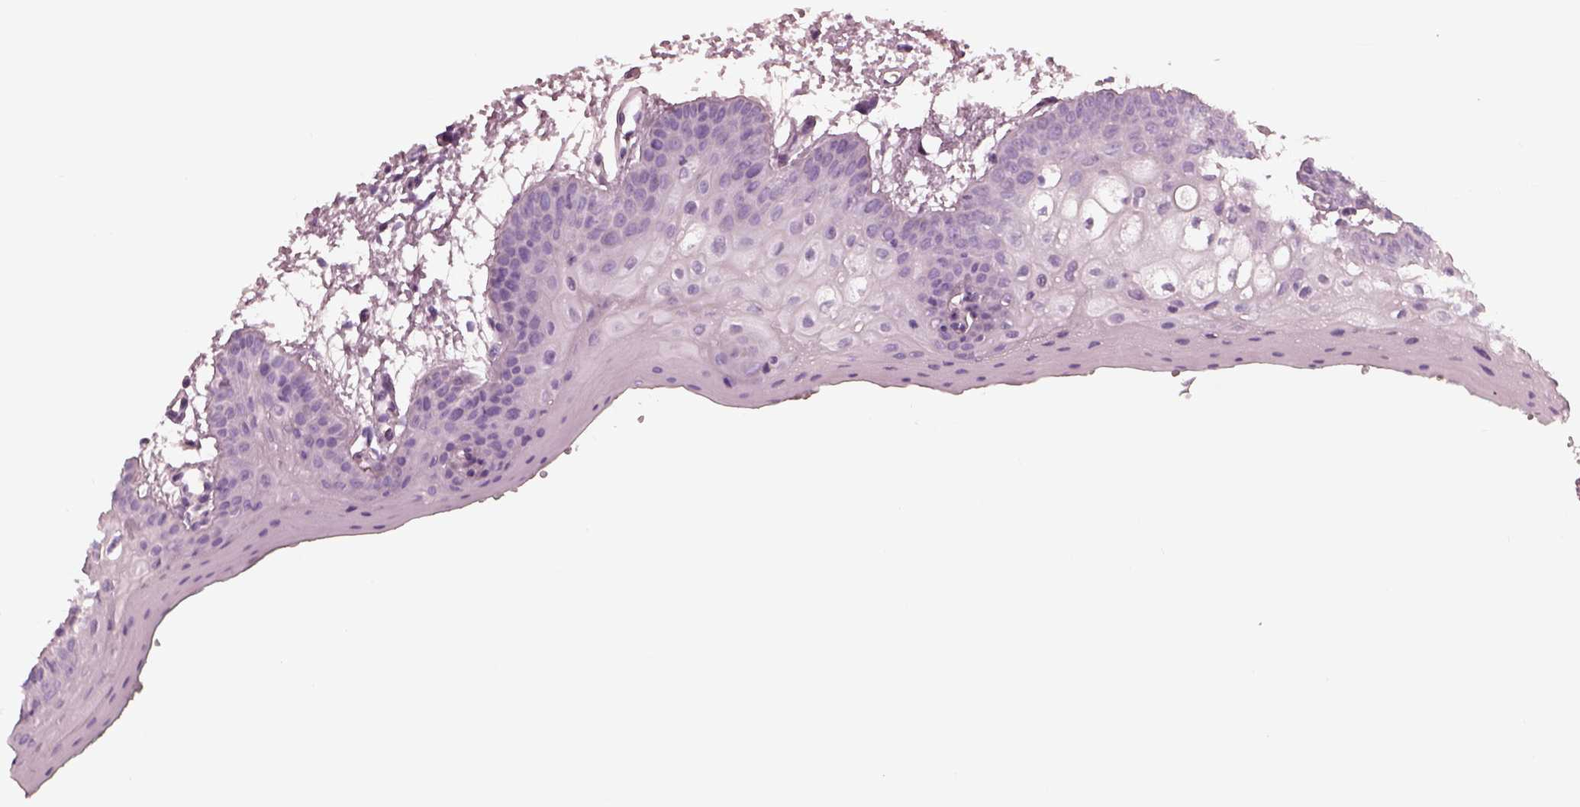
{"staining": {"intensity": "negative", "quantity": "none", "location": "none"}, "tissue": "oral mucosa", "cell_type": "Squamous epithelial cells", "image_type": "normal", "snomed": [{"axis": "morphology", "description": "Normal tissue, NOS"}, {"axis": "morphology", "description": "Squamous cell carcinoma, NOS"}, {"axis": "topography", "description": "Oral tissue"}, {"axis": "topography", "description": "Head-Neck"}], "caption": "High power microscopy photomicrograph of an immunohistochemistry (IHC) image of normal oral mucosa, revealing no significant staining in squamous epithelial cells. (Immunohistochemistry, brightfield microscopy, high magnification).", "gene": "CADM2", "patient": {"sex": "female", "age": 50}}